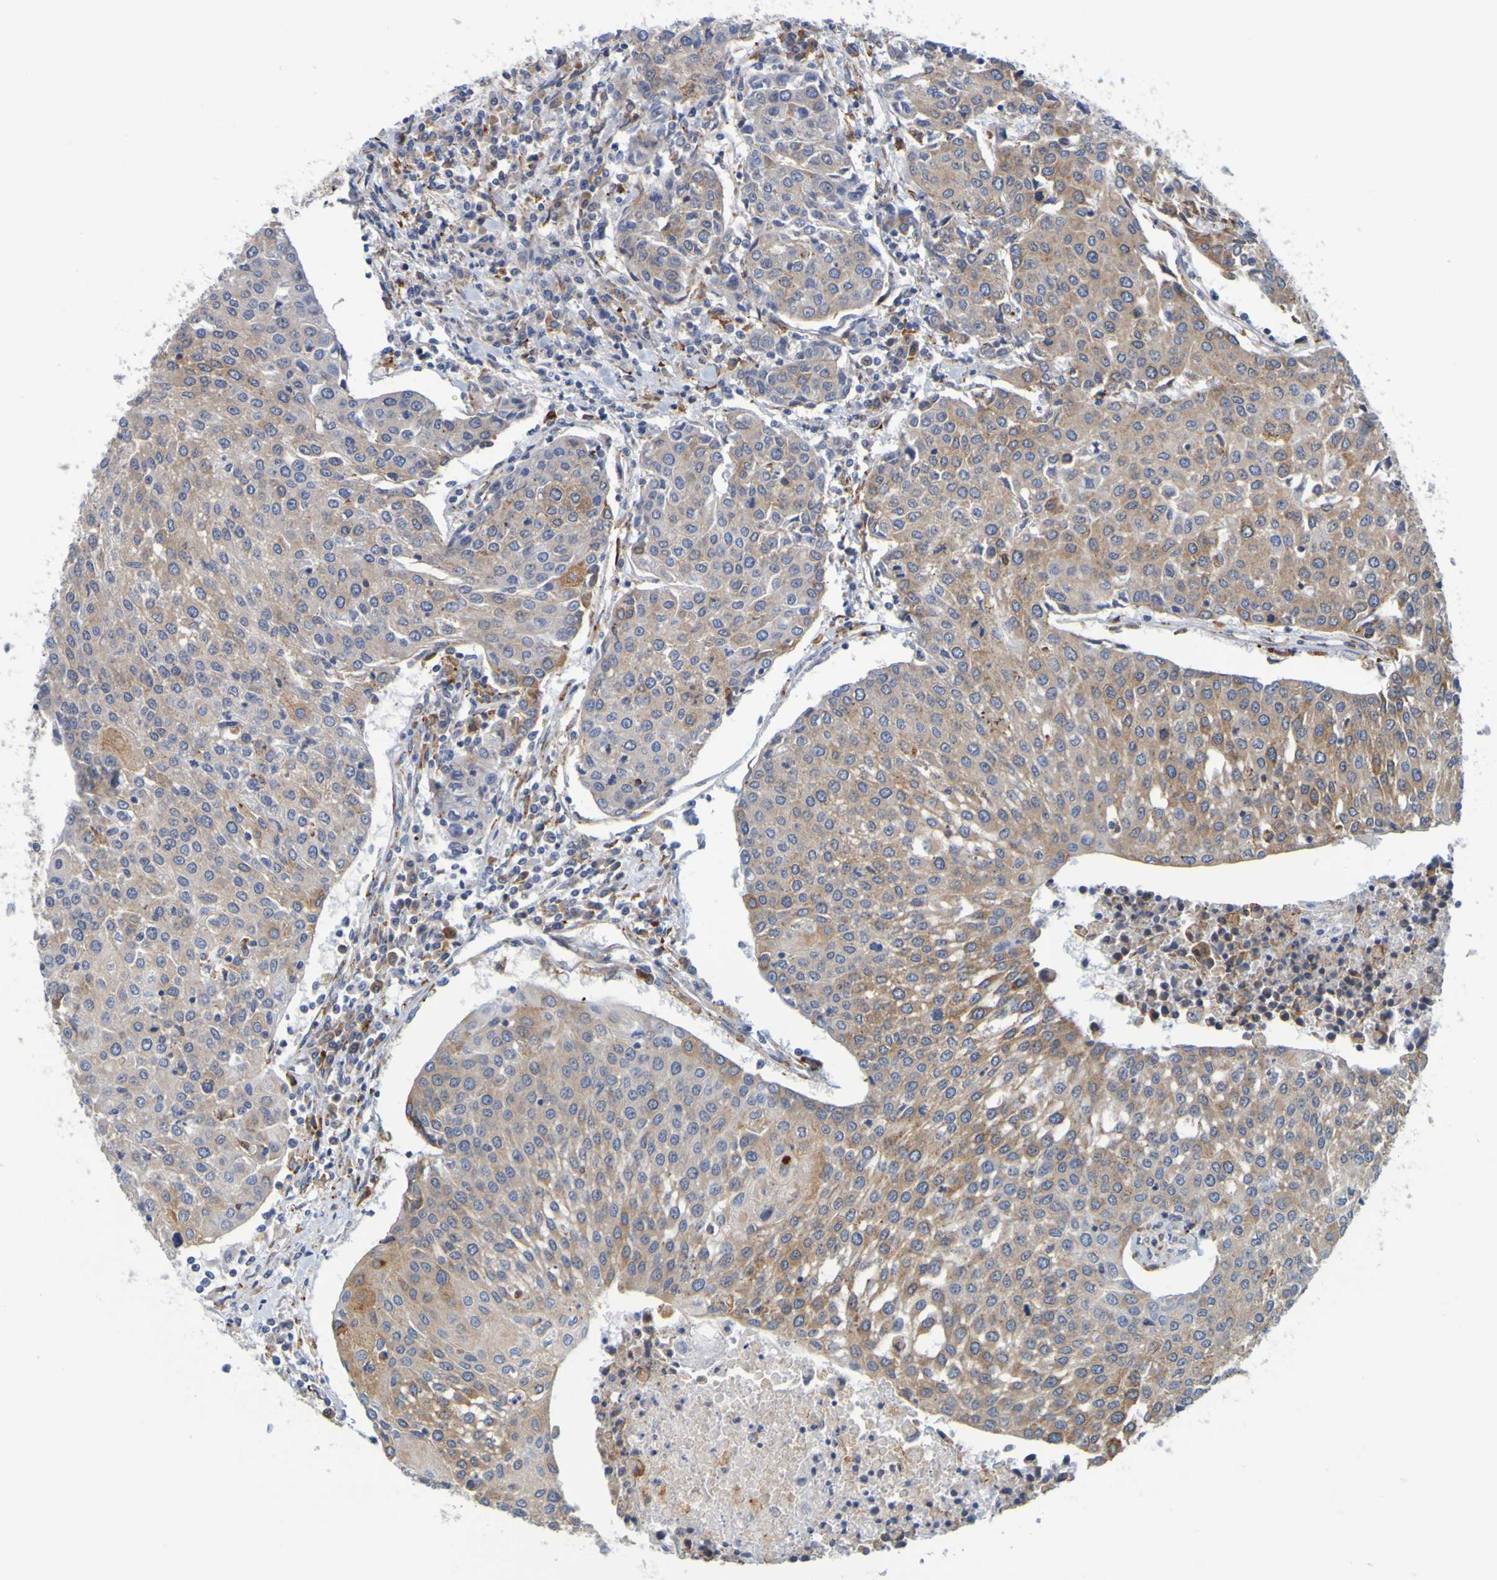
{"staining": {"intensity": "moderate", "quantity": ">75%", "location": "cytoplasmic/membranous"}, "tissue": "urothelial cancer", "cell_type": "Tumor cells", "image_type": "cancer", "snomed": [{"axis": "morphology", "description": "Urothelial carcinoma, High grade"}, {"axis": "topography", "description": "Urinary bladder"}], "caption": "DAB immunohistochemical staining of human urothelial carcinoma (high-grade) displays moderate cytoplasmic/membranous protein expression in about >75% of tumor cells.", "gene": "SIL1", "patient": {"sex": "female", "age": 85}}